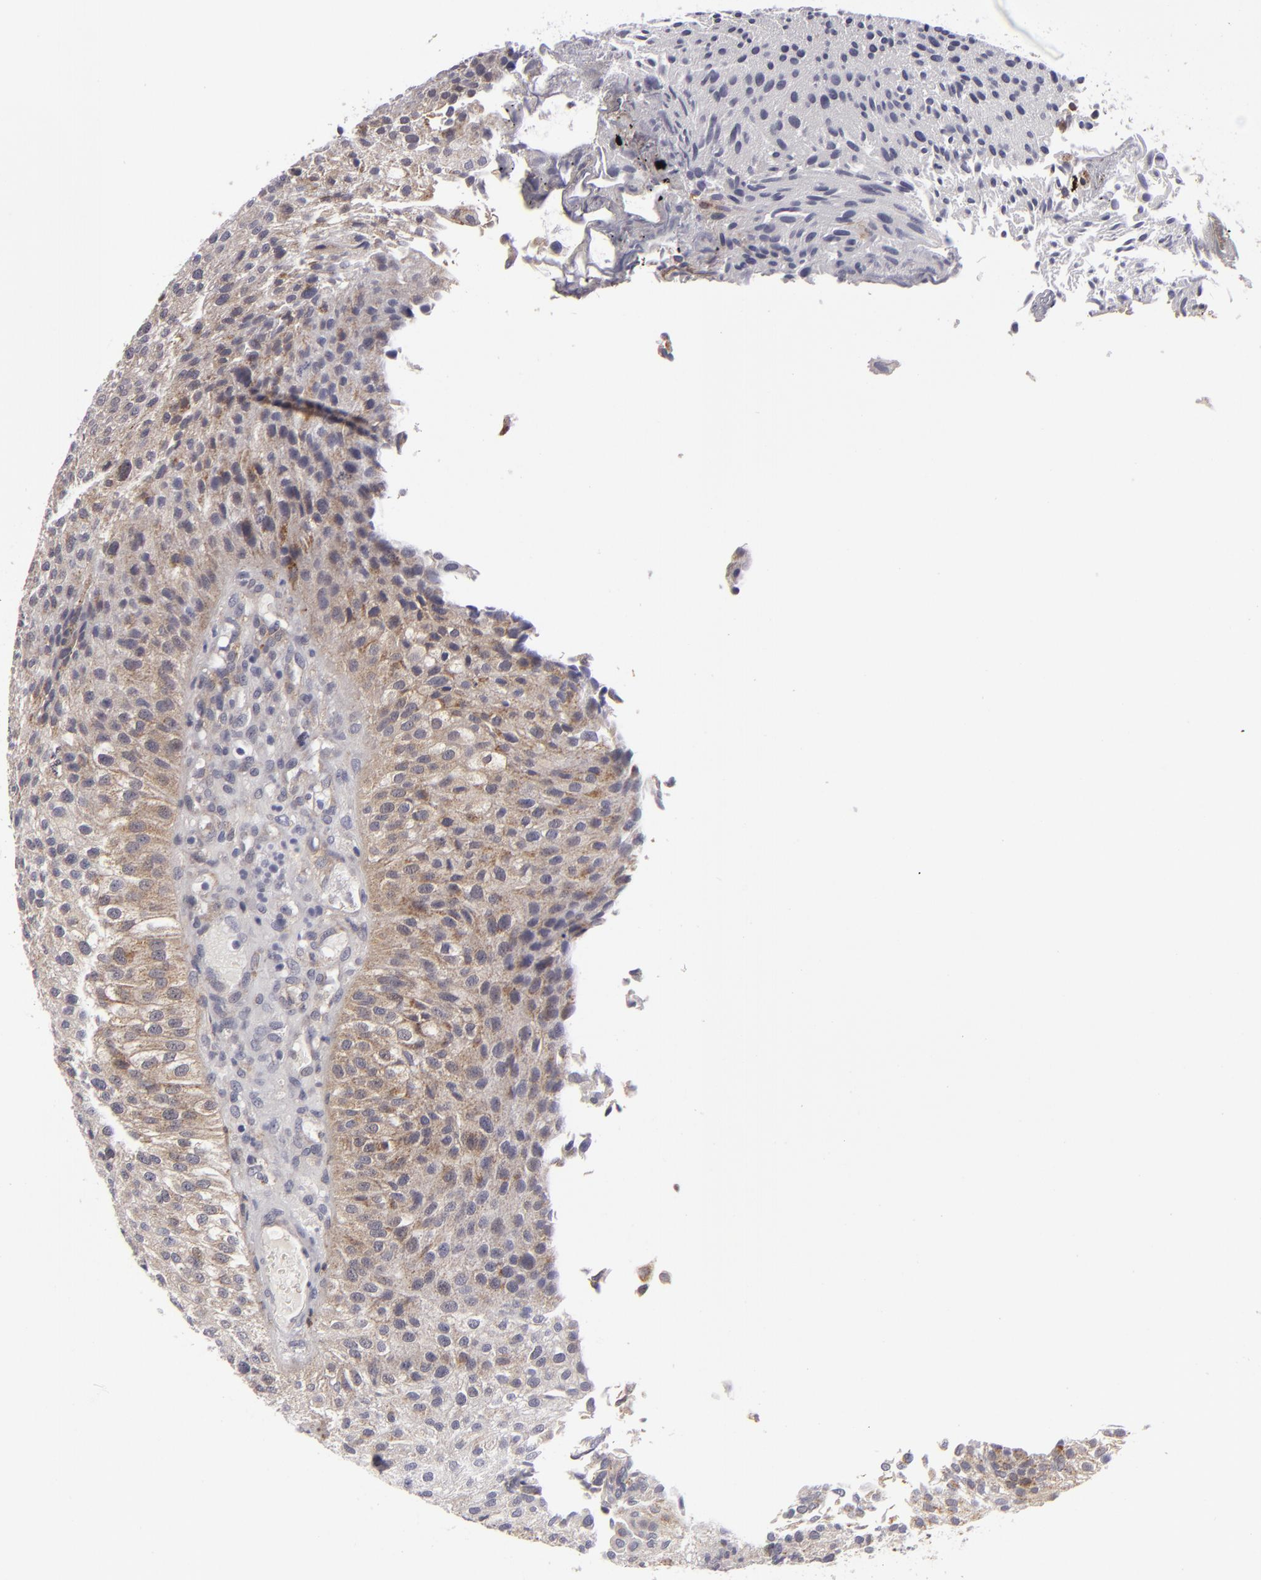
{"staining": {"intensity": "weak", "quantity": ">75%", "location": "cytoplasmic/membranous"}, "tissue": "urothelial cancer", "cell_type": "Tumor cells", "image_type": "cancer", "snomed": [{"axis": "morphology", "description": "Urothelial carcinoma, Low grade"}, {"axis": "topography", "description": "Urinary bladder"}], "caption": "An image showing weak cytoplasmic/membranous positivity in approximately >75% of tumor cells in urothelial cancer, as visualized by brown immunohistochemical staining.", "gene": "ALCAM", "patient": {"sex": "female", "age": 89}}